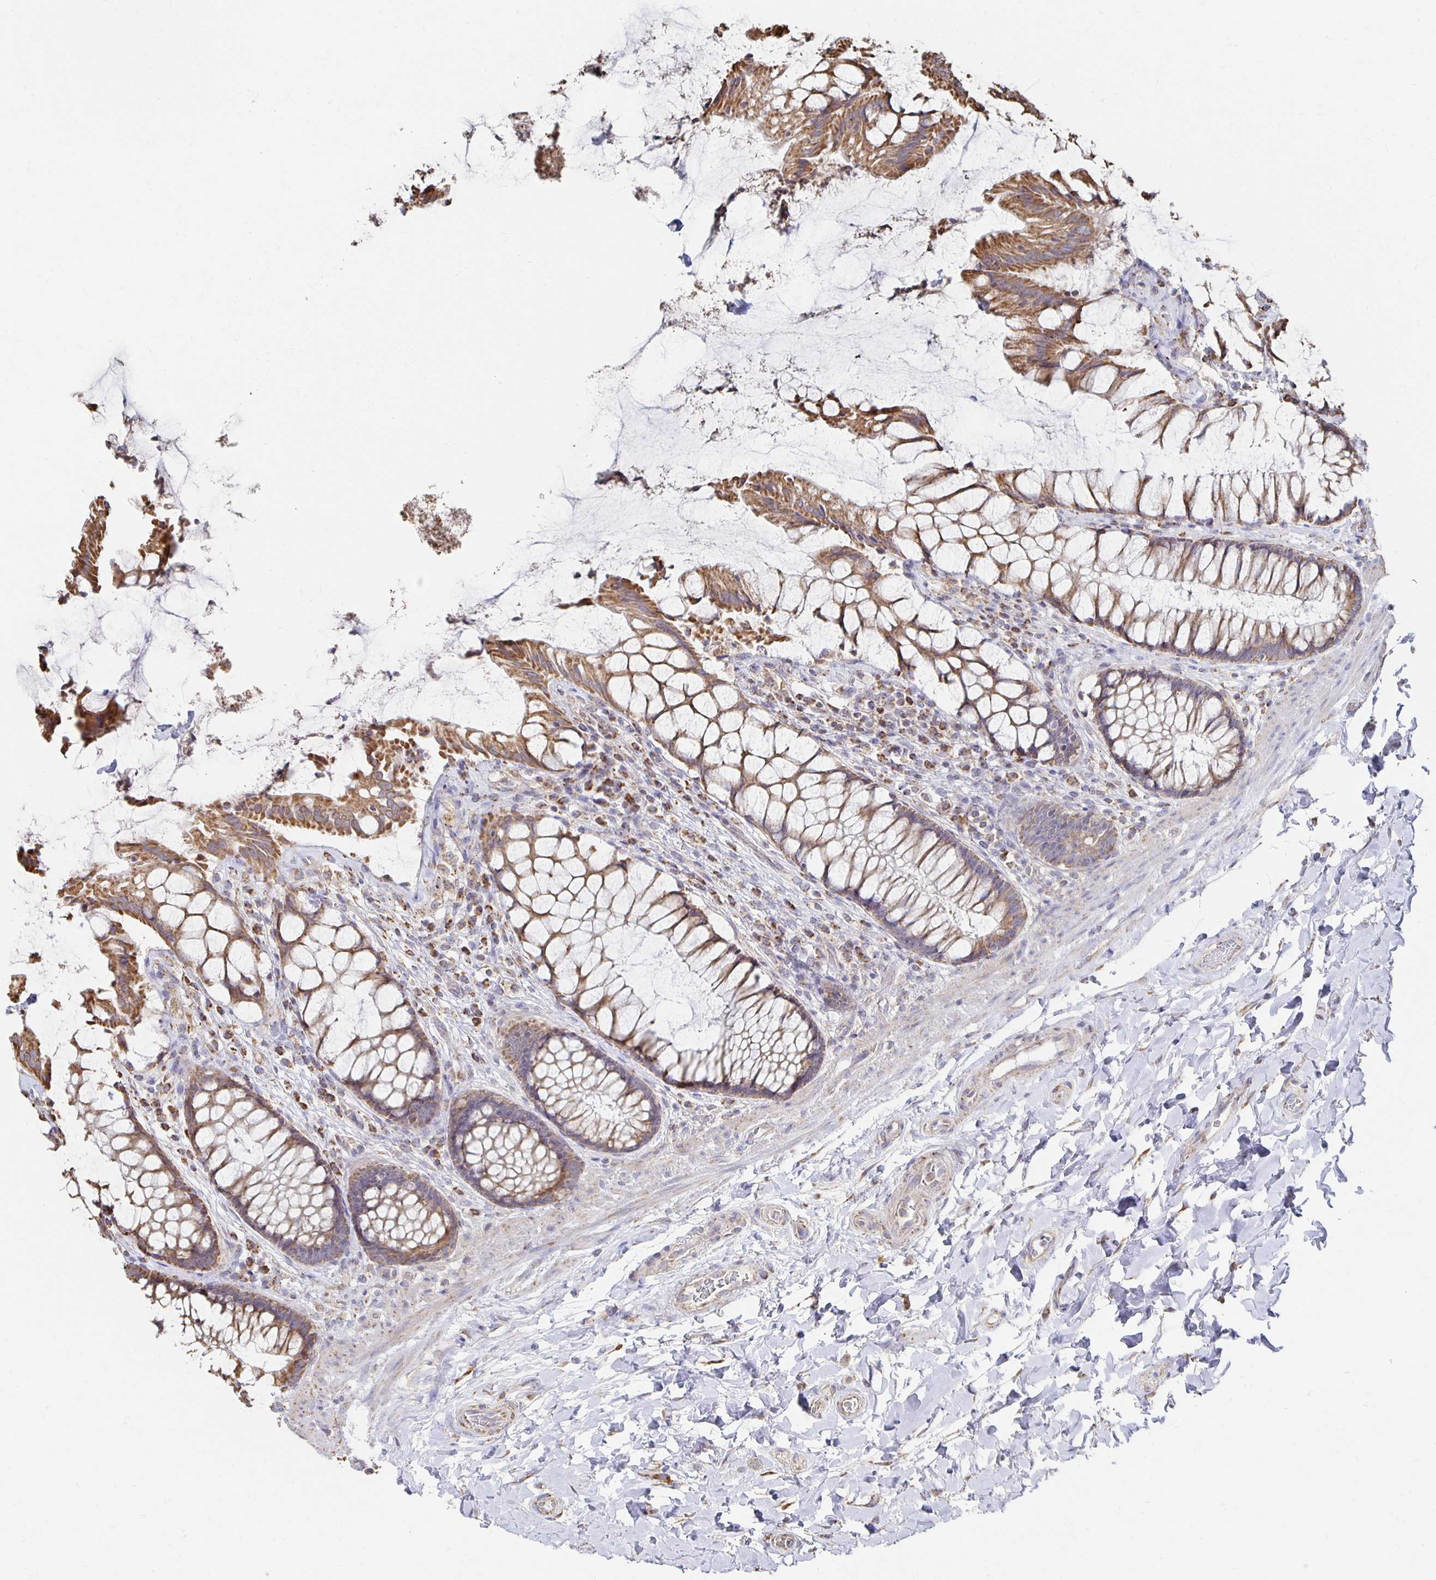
{"staining": {"intensity": "moderate", "quantity": ">75%", "location": "cytoplasmic/membranous"}, "tissue": "rectum", "cell_type": "Glandular cells", "image_type": "normal", "snomed": [{"axis": "morphology", "description": "Normal tissue, NOS"}, {"axis": "topography", "description": "Rectum"}], "caption": "Immunohistochemical staining of unremarkable human rectum displays moderate cytoplasmic/membranous protein positivity in approximately >75% of glandular cells.", "gene": "NKX2", "patient": {"sex": "female", "age": 58}}